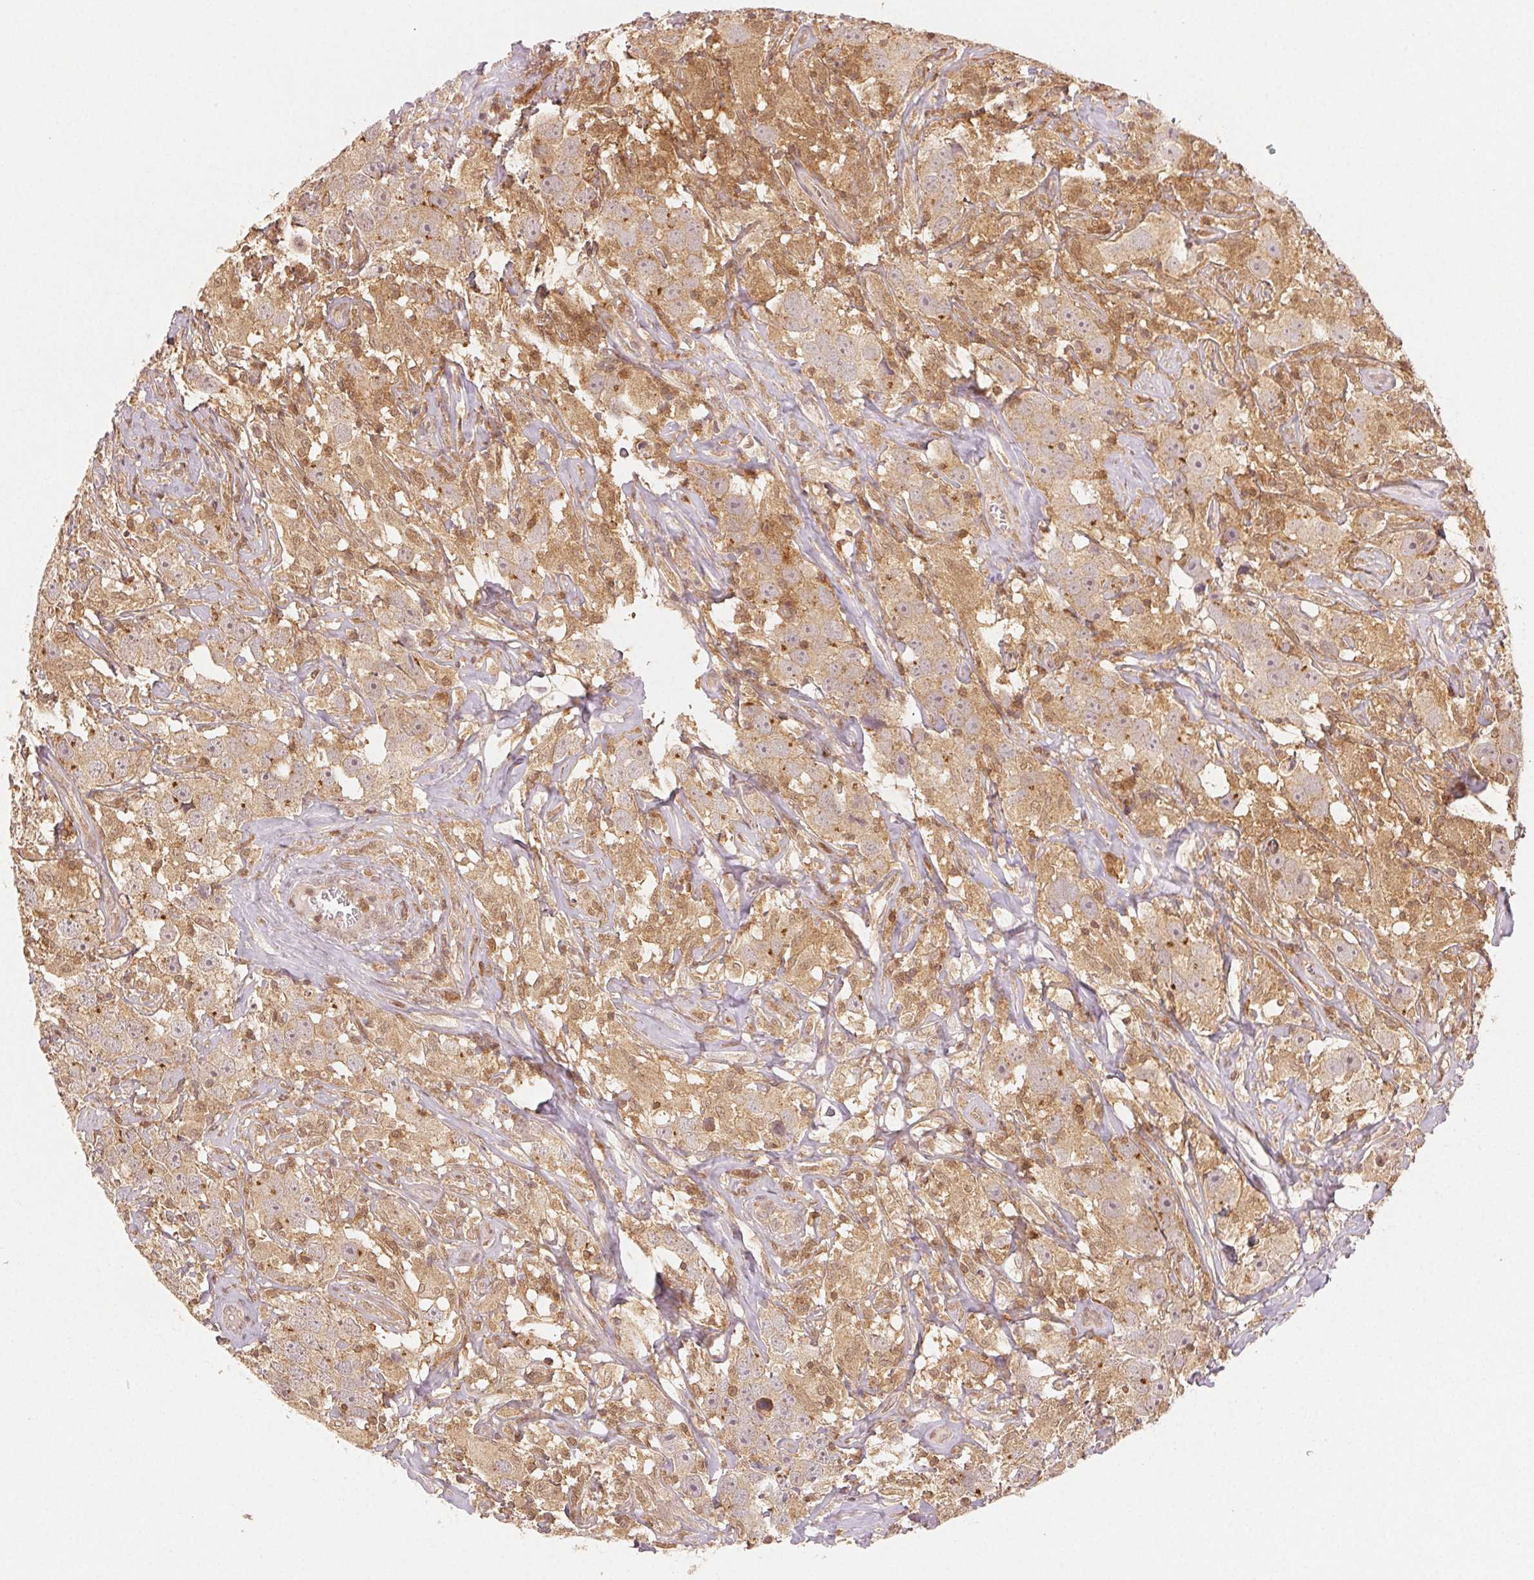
{"staining": {"intensity": "weak", "quantity": "25%-75%", "location": "cytoplasmic/membranous"}, "tissue": "testis cancer", "cell_type": "Tumor cells", "image_type": "cancer", "snomed": [{"axis": "morphology", "description": "Seminoma, NOS"}, {"axis": "topography", "description": "Testis"}], "caption": "A high-resolution image shows immunohistochemistry (IHC) staining of seminoma (testis), which reveals weak cytoplasmic/membranous staining in approximately 25%-75% of tumor cells.", "gene": "MAPK14", "patient": {"sex": "male", "age": 49}}